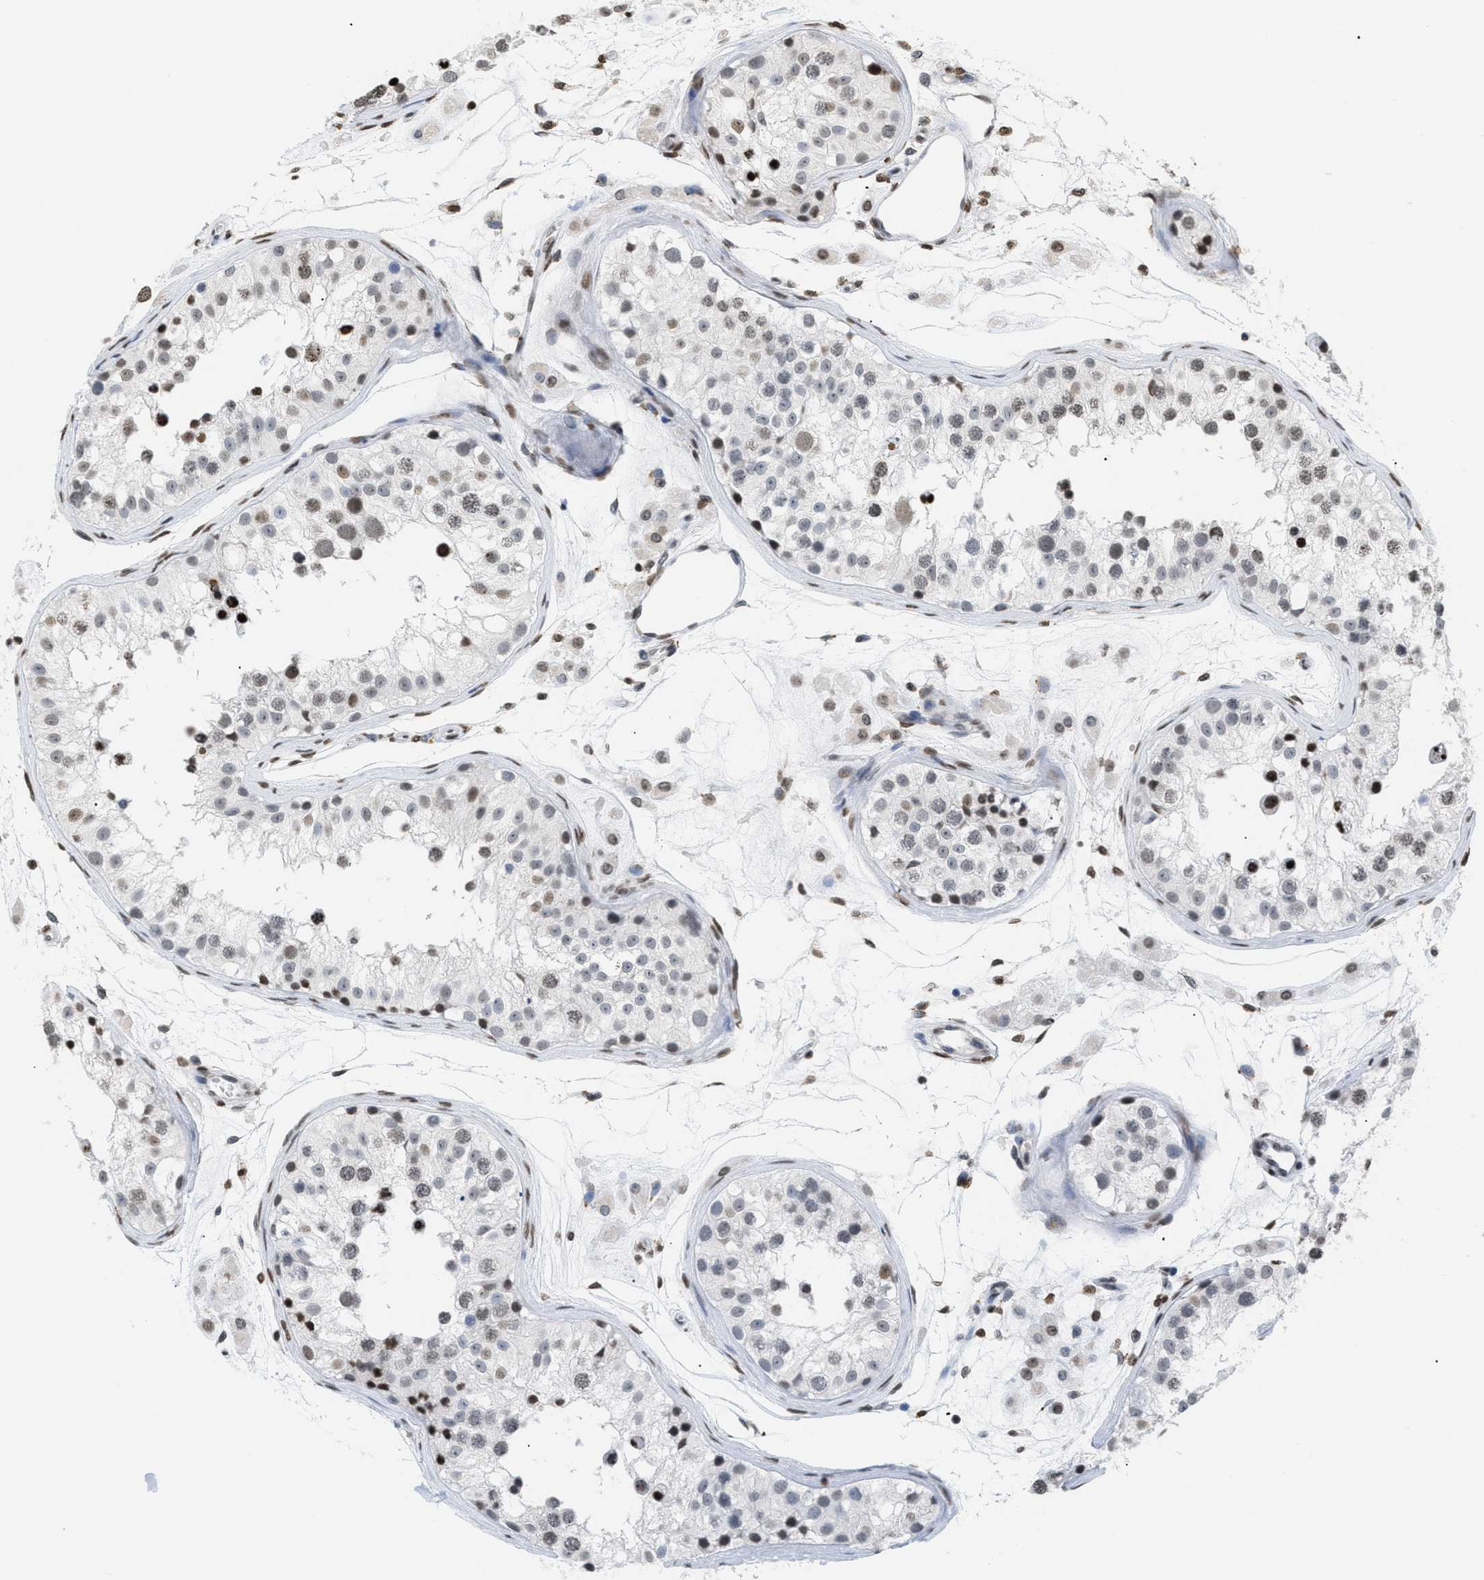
{"staining": {"intensity": "weak", "quantity": ">75%", "location": "nuclear"}, "tissue": "testis", "cell_type": "Cells in seminiferous ducts", "image_type": "normal", "snomed": [{"axis": "morphology", "description": "Normal tissue, NOS"}, {"axis": "morphology", "description": "Adenocarcinoma, metastatic, NOS"}, {"axis": "topography", "description": "Testis"}], "caption": "Protein staining demonstrates weak nuclear positivity in approximately >75% of cells in seminiferous ducts in benign testis.", "gene": "HMGN2", "patient": {"sex": "male", "age": 26}}